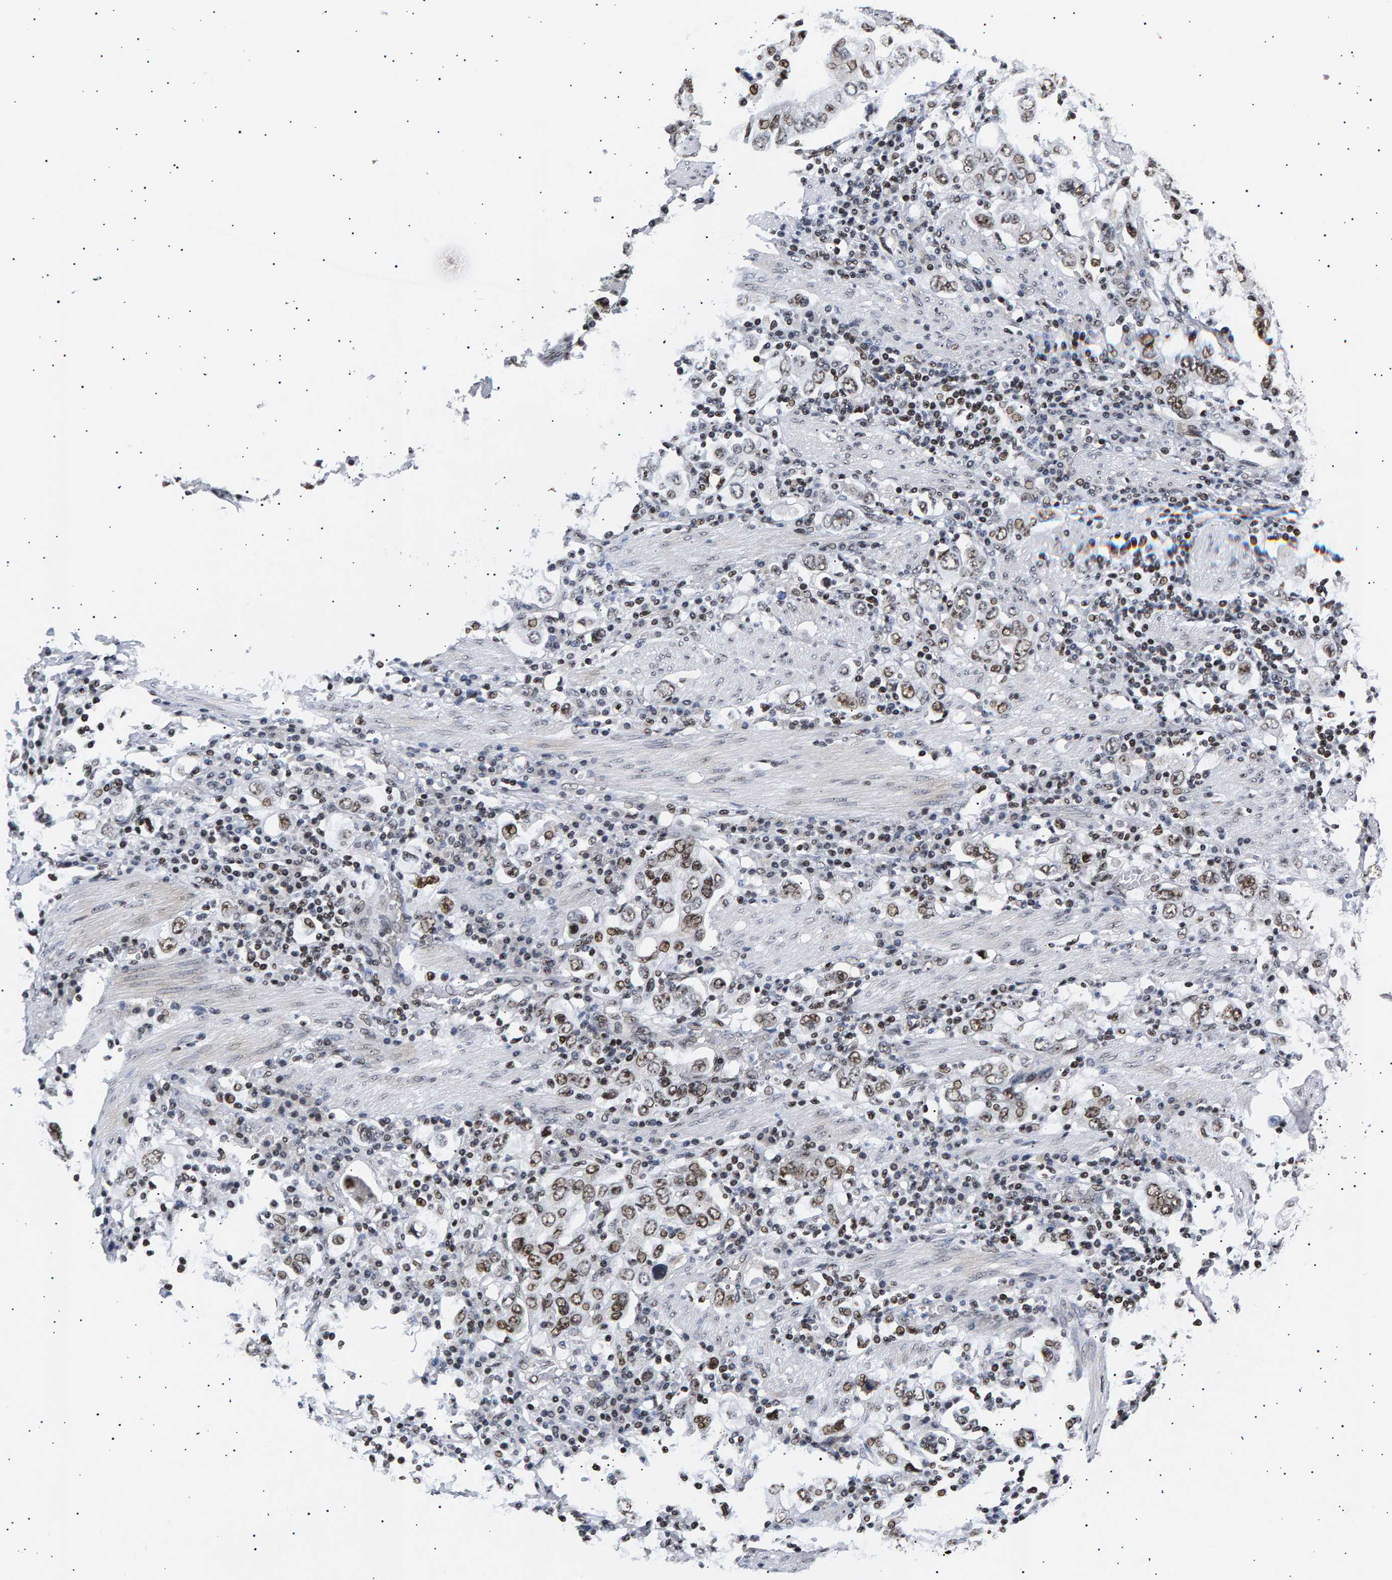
{"staining": {"intensity": "moderate", "quantity": ">75%", "location": "nuclear"}, "tissue": "stomach cancer", "cell_type": "Tumor cells", "image_type": "cancer", "snomed": [{"axis": "morphology", "description": "Adenocarcinoma, NOS"}, {"axis": "topography", "description": "Stomach, upper"}], "caption": "Adenocarcinoma (stomach) stained with immunohistochemistry reveals moderate nuclear positivity in about >75% of tumor cells.", "gene": "ANKRD40", "patient": {"sex": "male", "age": 62}}